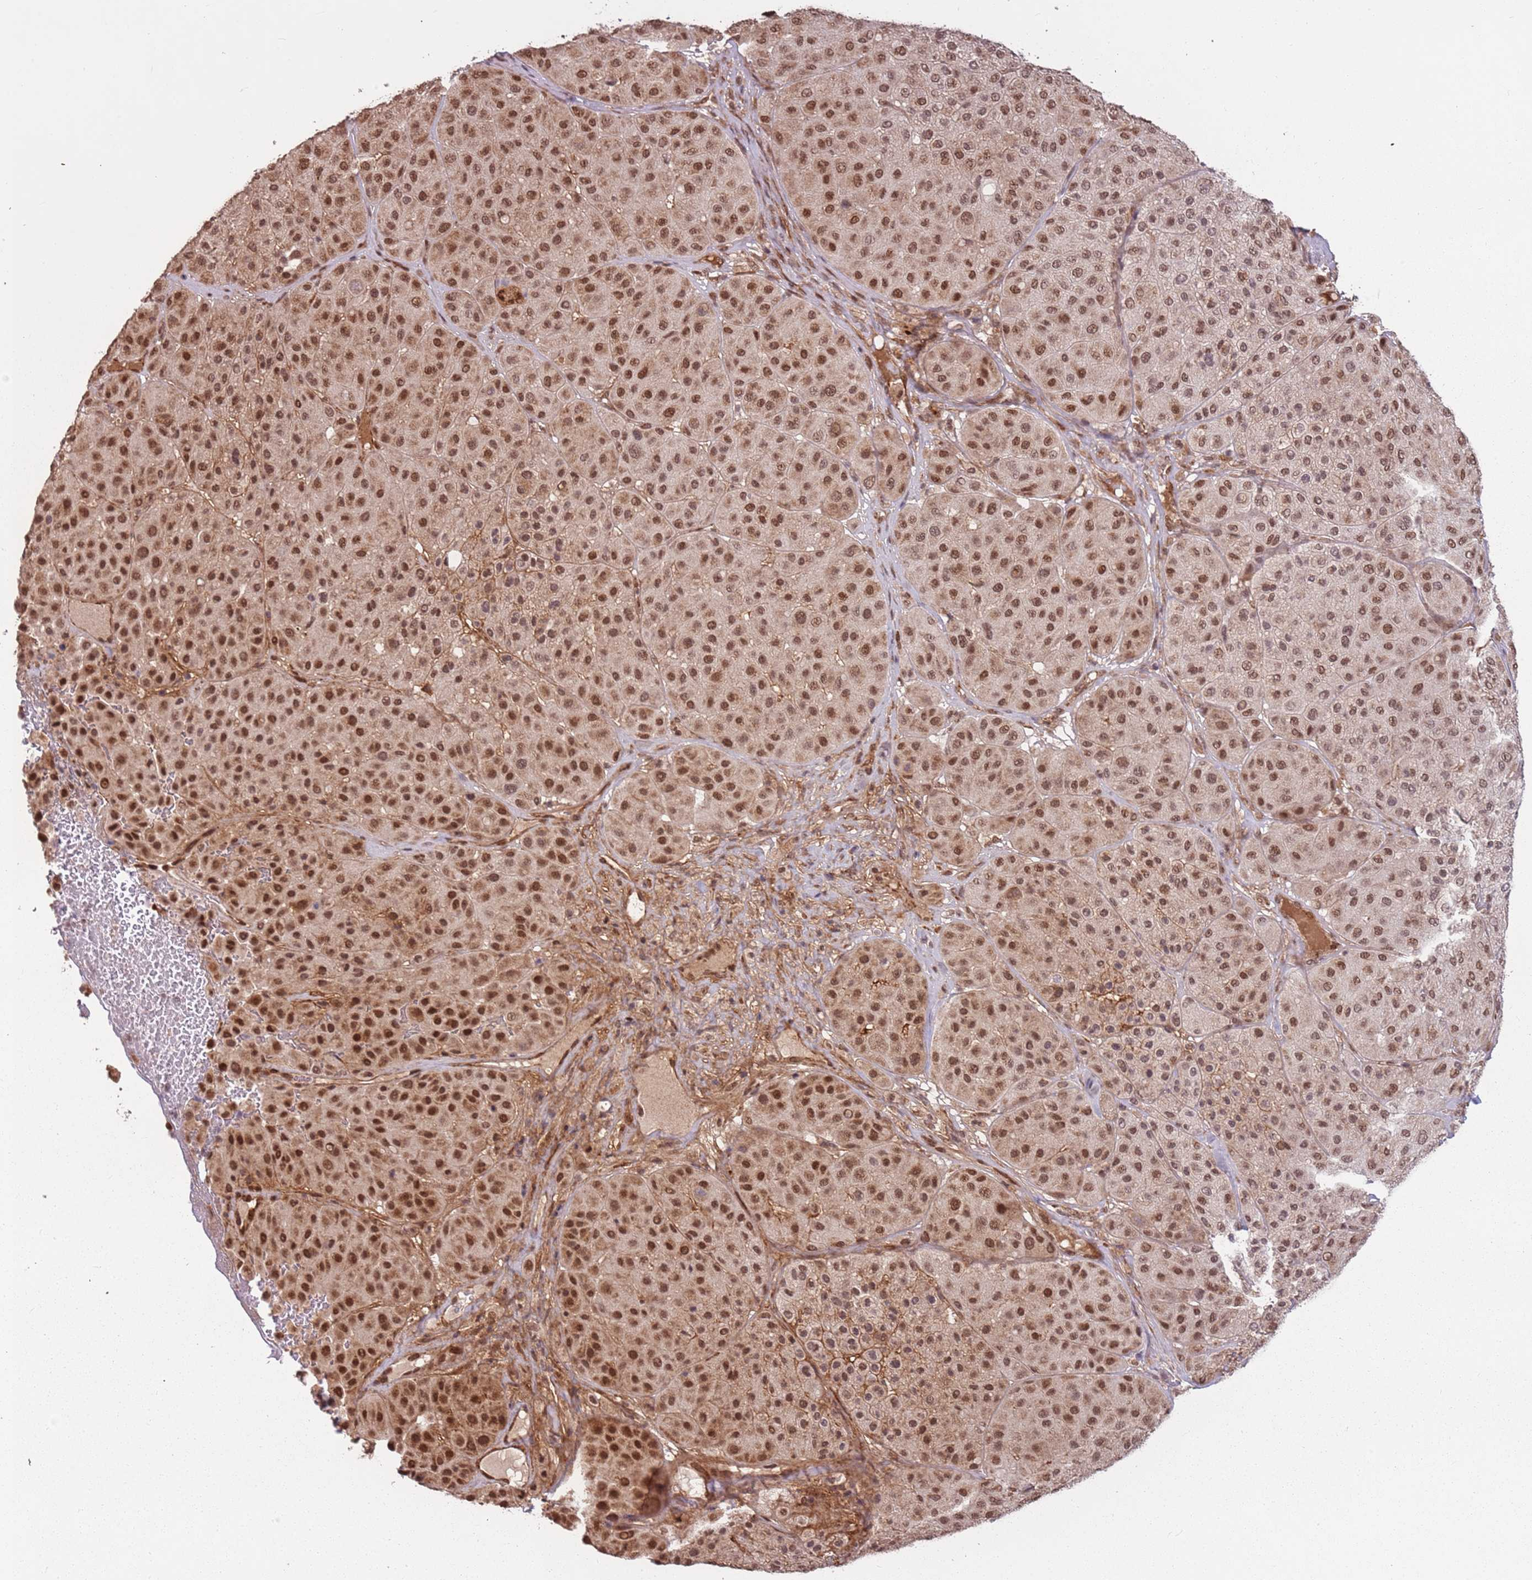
{"staining": {"intensity": "moderate", "quantity": ">75%", "location": "nuclear"}, "tissue": "melanoma", "cell_type": "Tumor cells", "image_type": "cancer", "snomed": [{"axis": "morphology", "description": "Malignant melanoma, Metastatic site"}, {"axis": "topography", "description": "Smooth muscle"}], "caption": "Immunohistochemical staining of human malignant melanoma (metastatic site) displays medium levels of moderate nuclear expression in about >75% of tumor cells.", "gene": "POLR3H", "patient": {"sex": "male", "age": 41}}